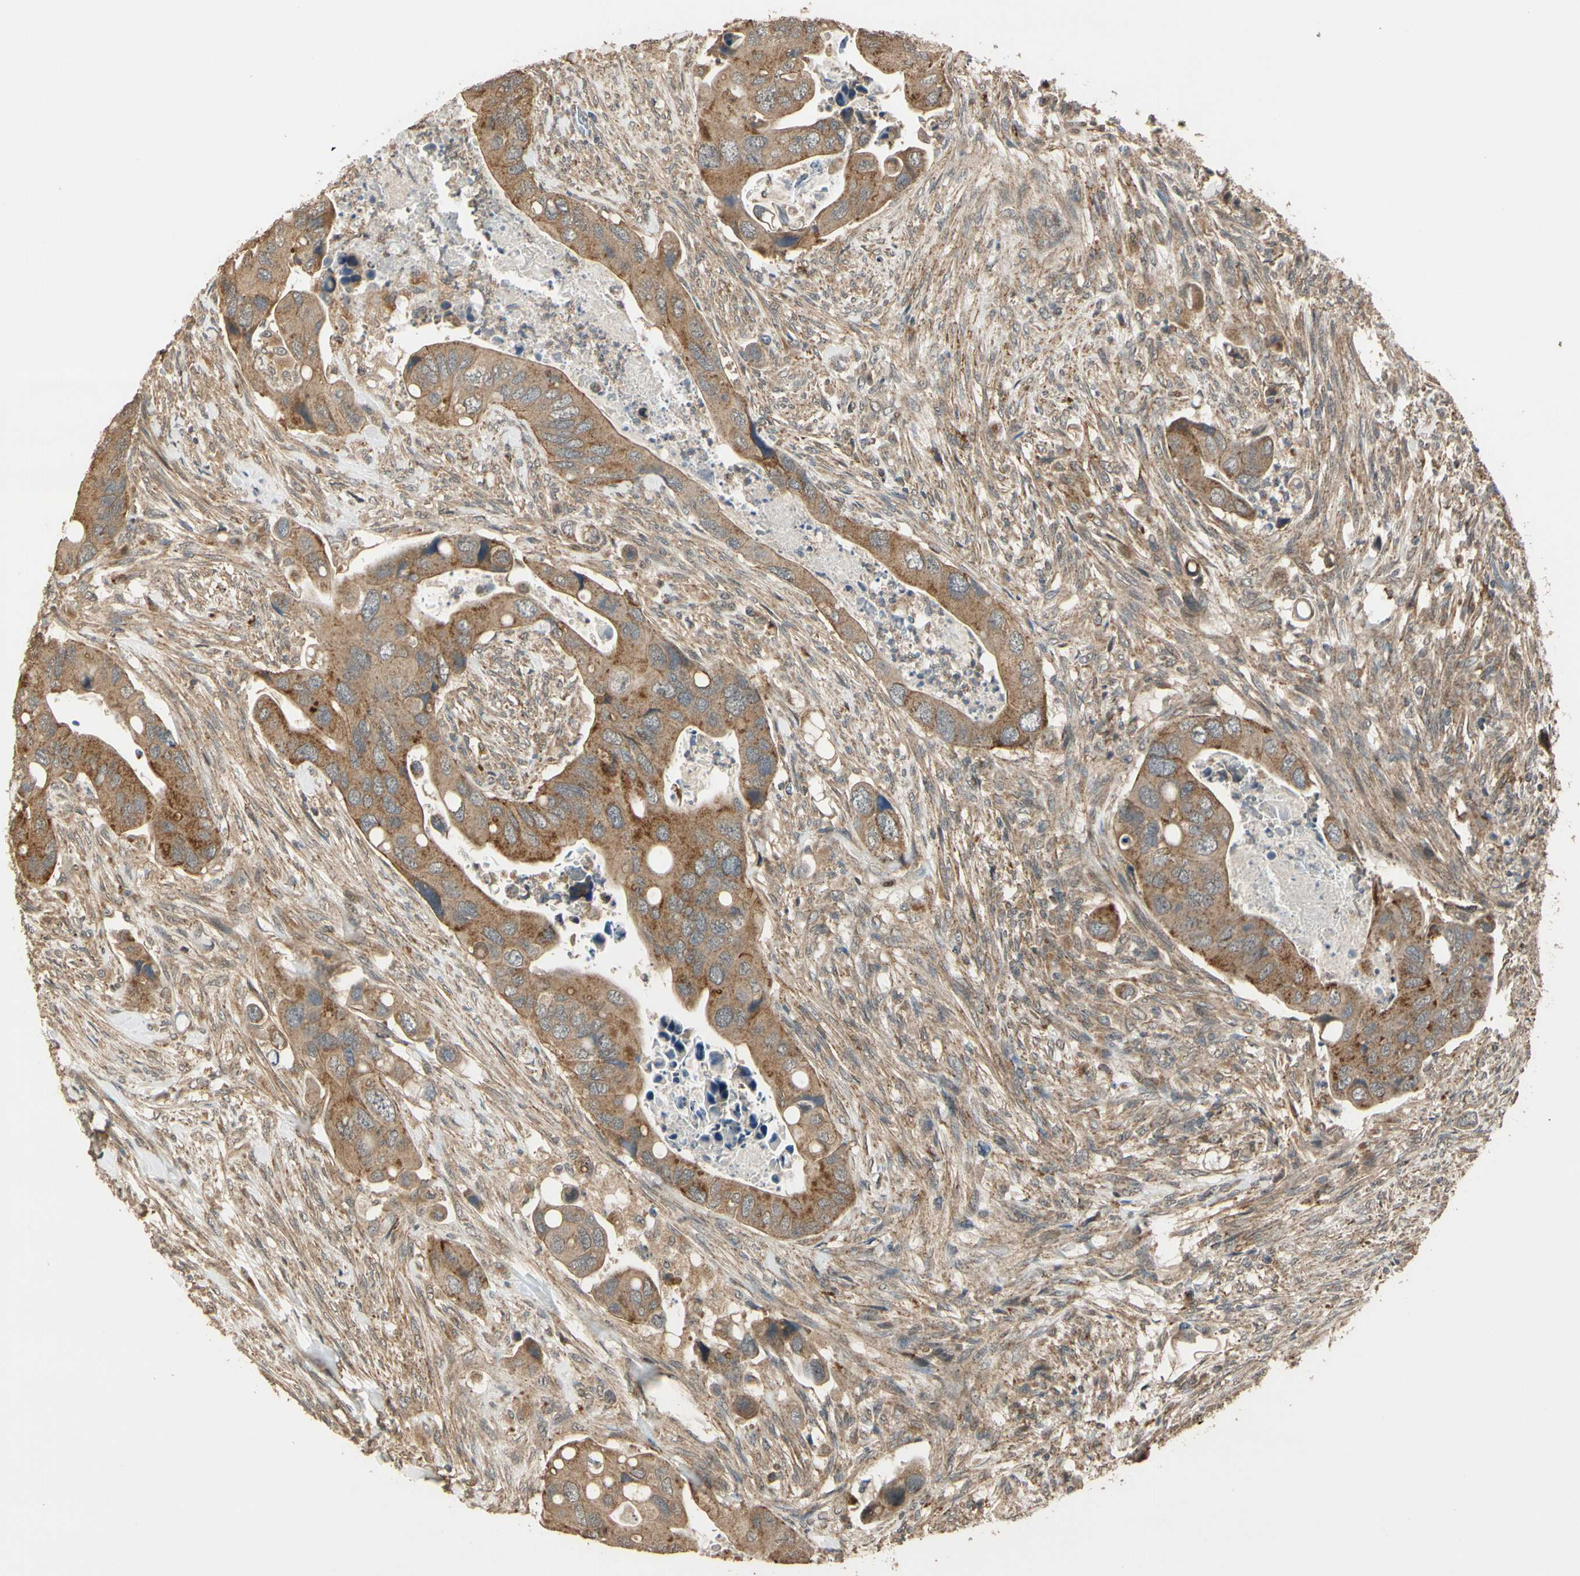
{"staining": {"intensity": "moderate", "quantity": ">75%", "location": "cytoplasmic/membranous"}, "tissue": "colorectal cancer", "cell_type": "Tumor cells", "image_type": "cancer", "snomed": [{"axis": "morphology", "description": "Adenocarcinoma, NOS"}, {"axis": "topography", "description": "Rectum"}], "caption": "The image exhibits a brown stain indicating the presence of a protein in the cytoplasmic/membranous of tumor cells in colorectal adenocarcinoma.", "gene": "LAMTOR1", "patient": {"sex": "female", "age": 57}}